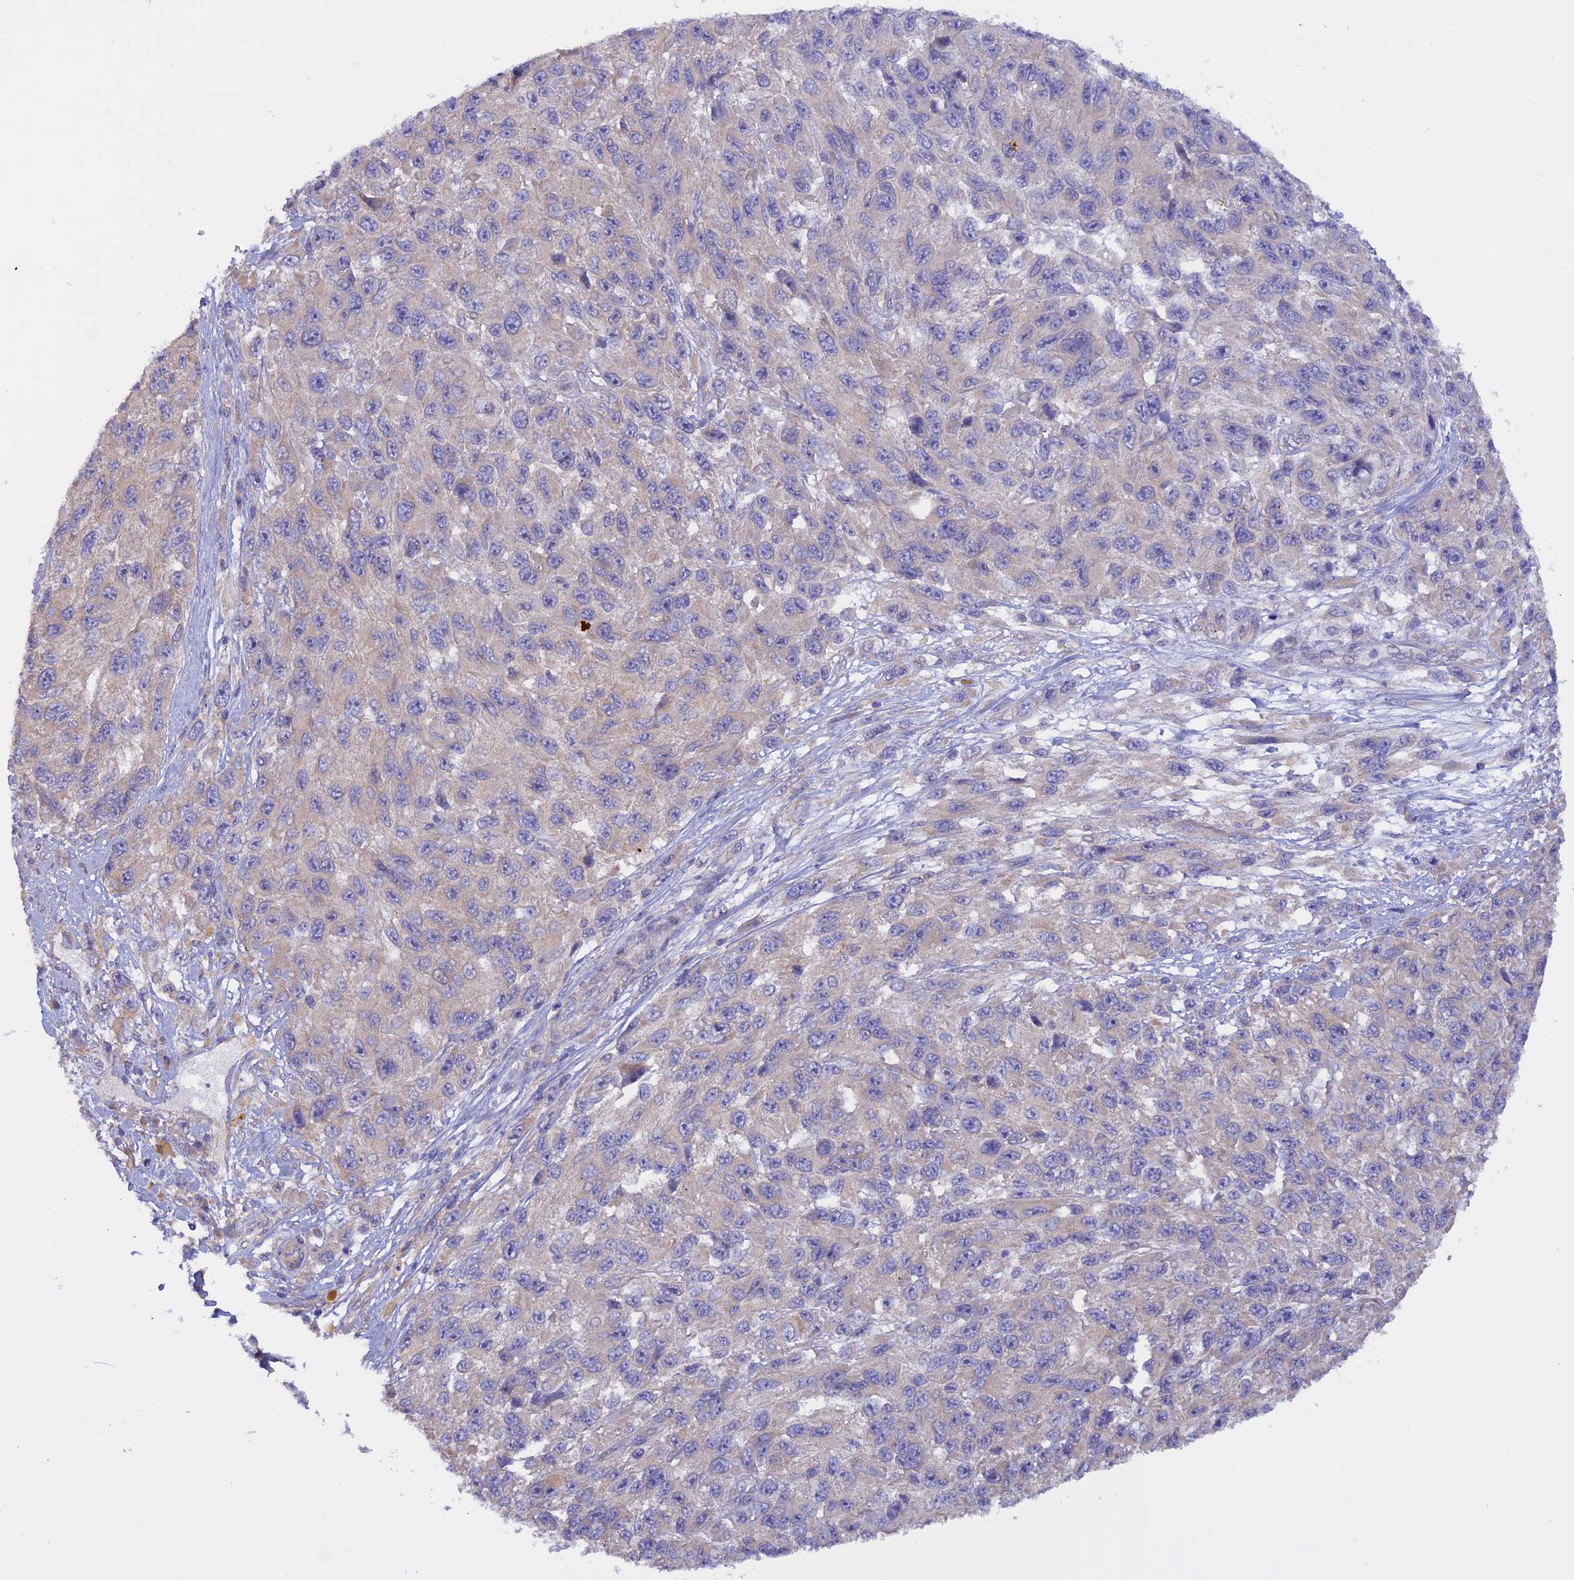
{"staining": {"intensity": "negative", "quantity": "none", "location": "none"}, "tissue": "melanoma", "cell_type": "Tumor cells", "image_type": "cancer", "snomed": [{"axis": "morphology", "description": "Normal tissue, NOS"}, {"axis": "morphology", "description": "Malignant melanoma, NOS"}, {"axis": "topography", "description": "Skin"}], "caption": "Tumor cells are negative for brown protein staining in malignant melanoma. (DAB (3,3'-diaminobenzidine) immunohistochemistry (IHC) visualized using brightfield microscopy, high magnification).", "gene": "HYCC1", "patient": {"sex": "female", "age": 96}}